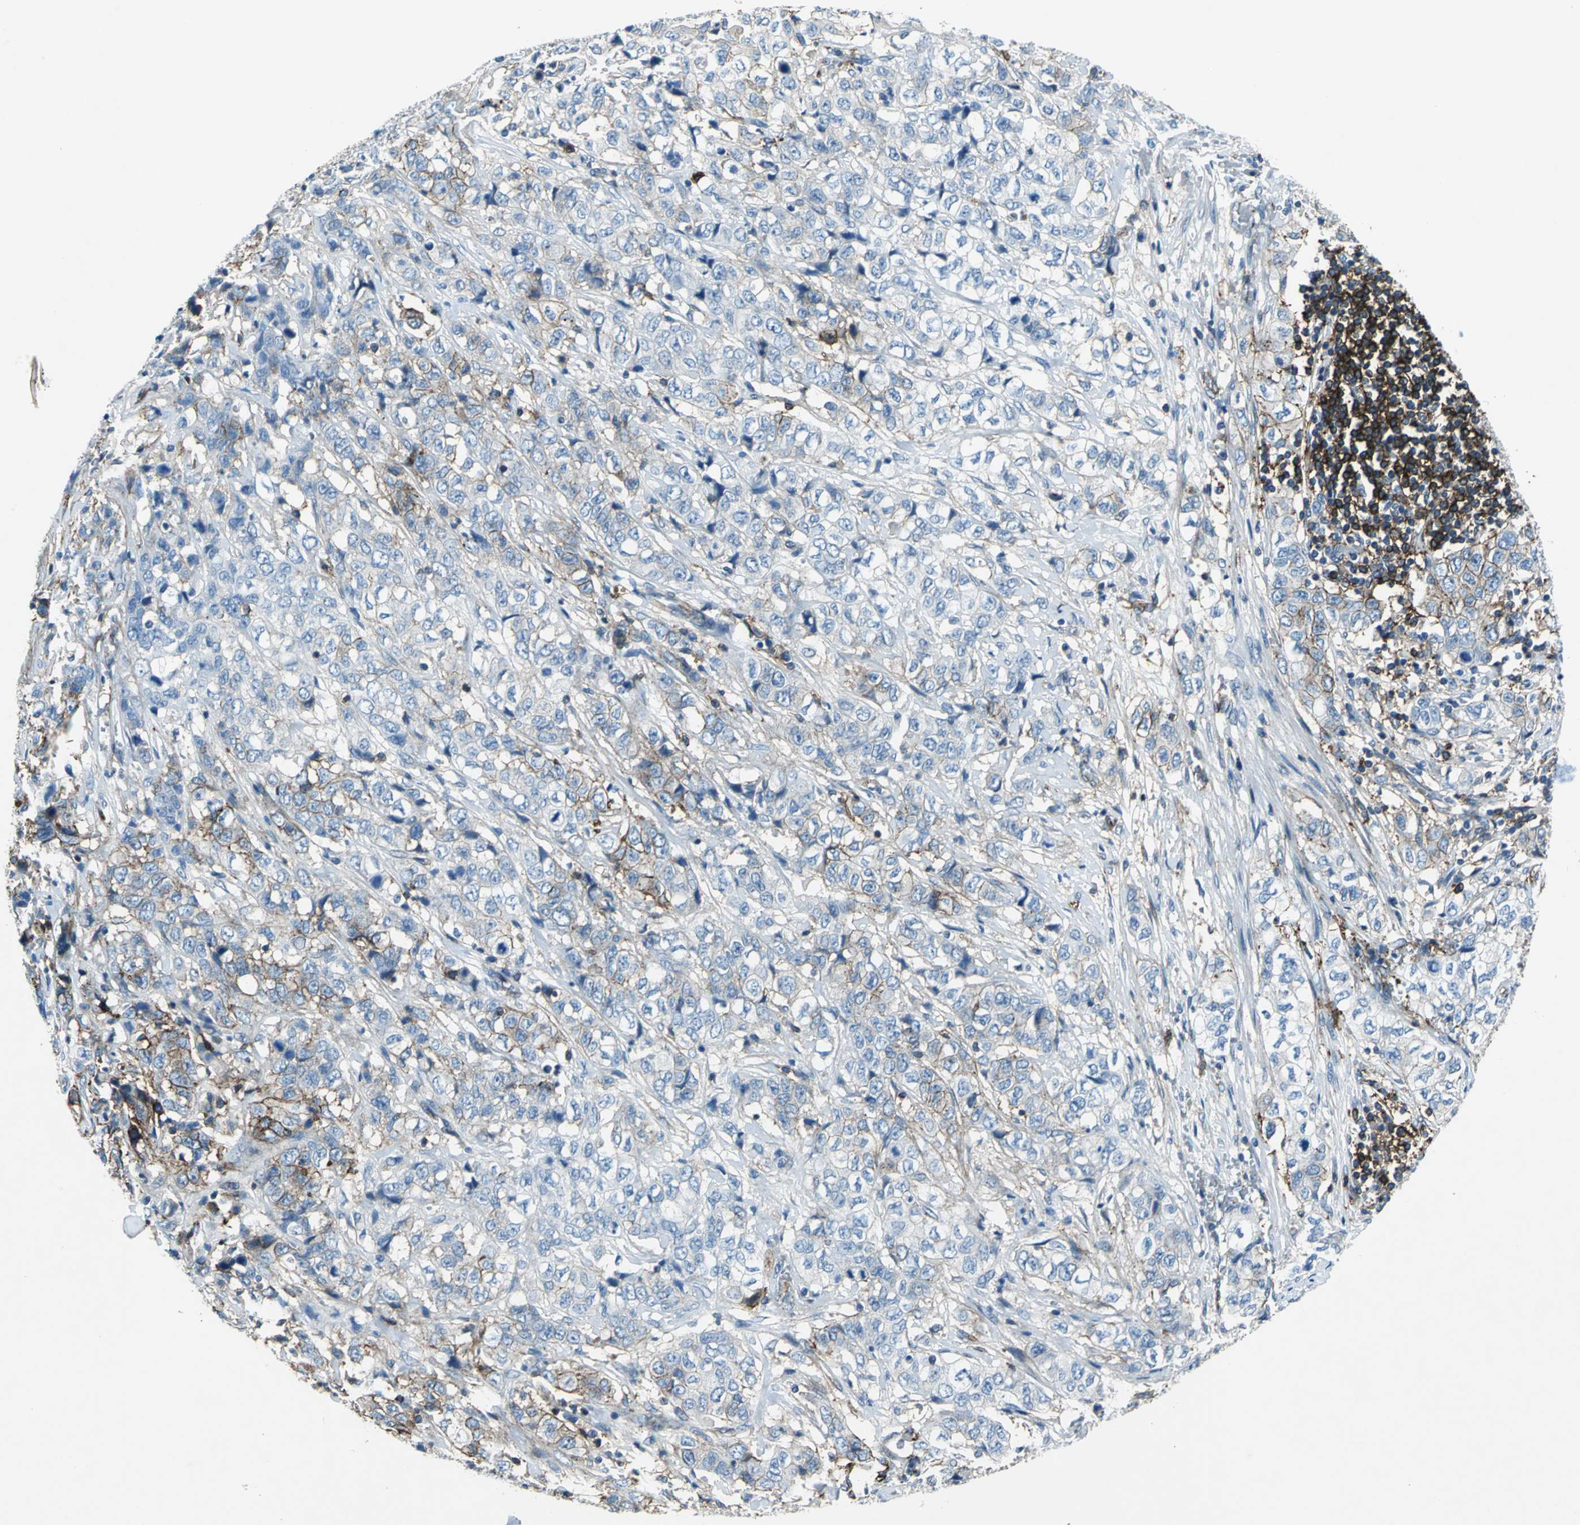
{"staining": {"intensity": "moderate", "quantity": "<25%", "location": "cytoplasmic/membranous"}, "tissue": "stomach cancer", "cell_type": "Tumor cells", "image_type": "cancer", "snomed": [{"axis": "morphology", "description": "Adenocarcinoma, NOS"}, {"axis": "topography", "description": "Stomach"}], "caption": "The immunohistochemical stain labels moderate cytoplasmic/membranous positivity in tumor cells of stomach cancer tissue.", "gene": "RPS13", "patient": {"sex": "male", "age": 48}}